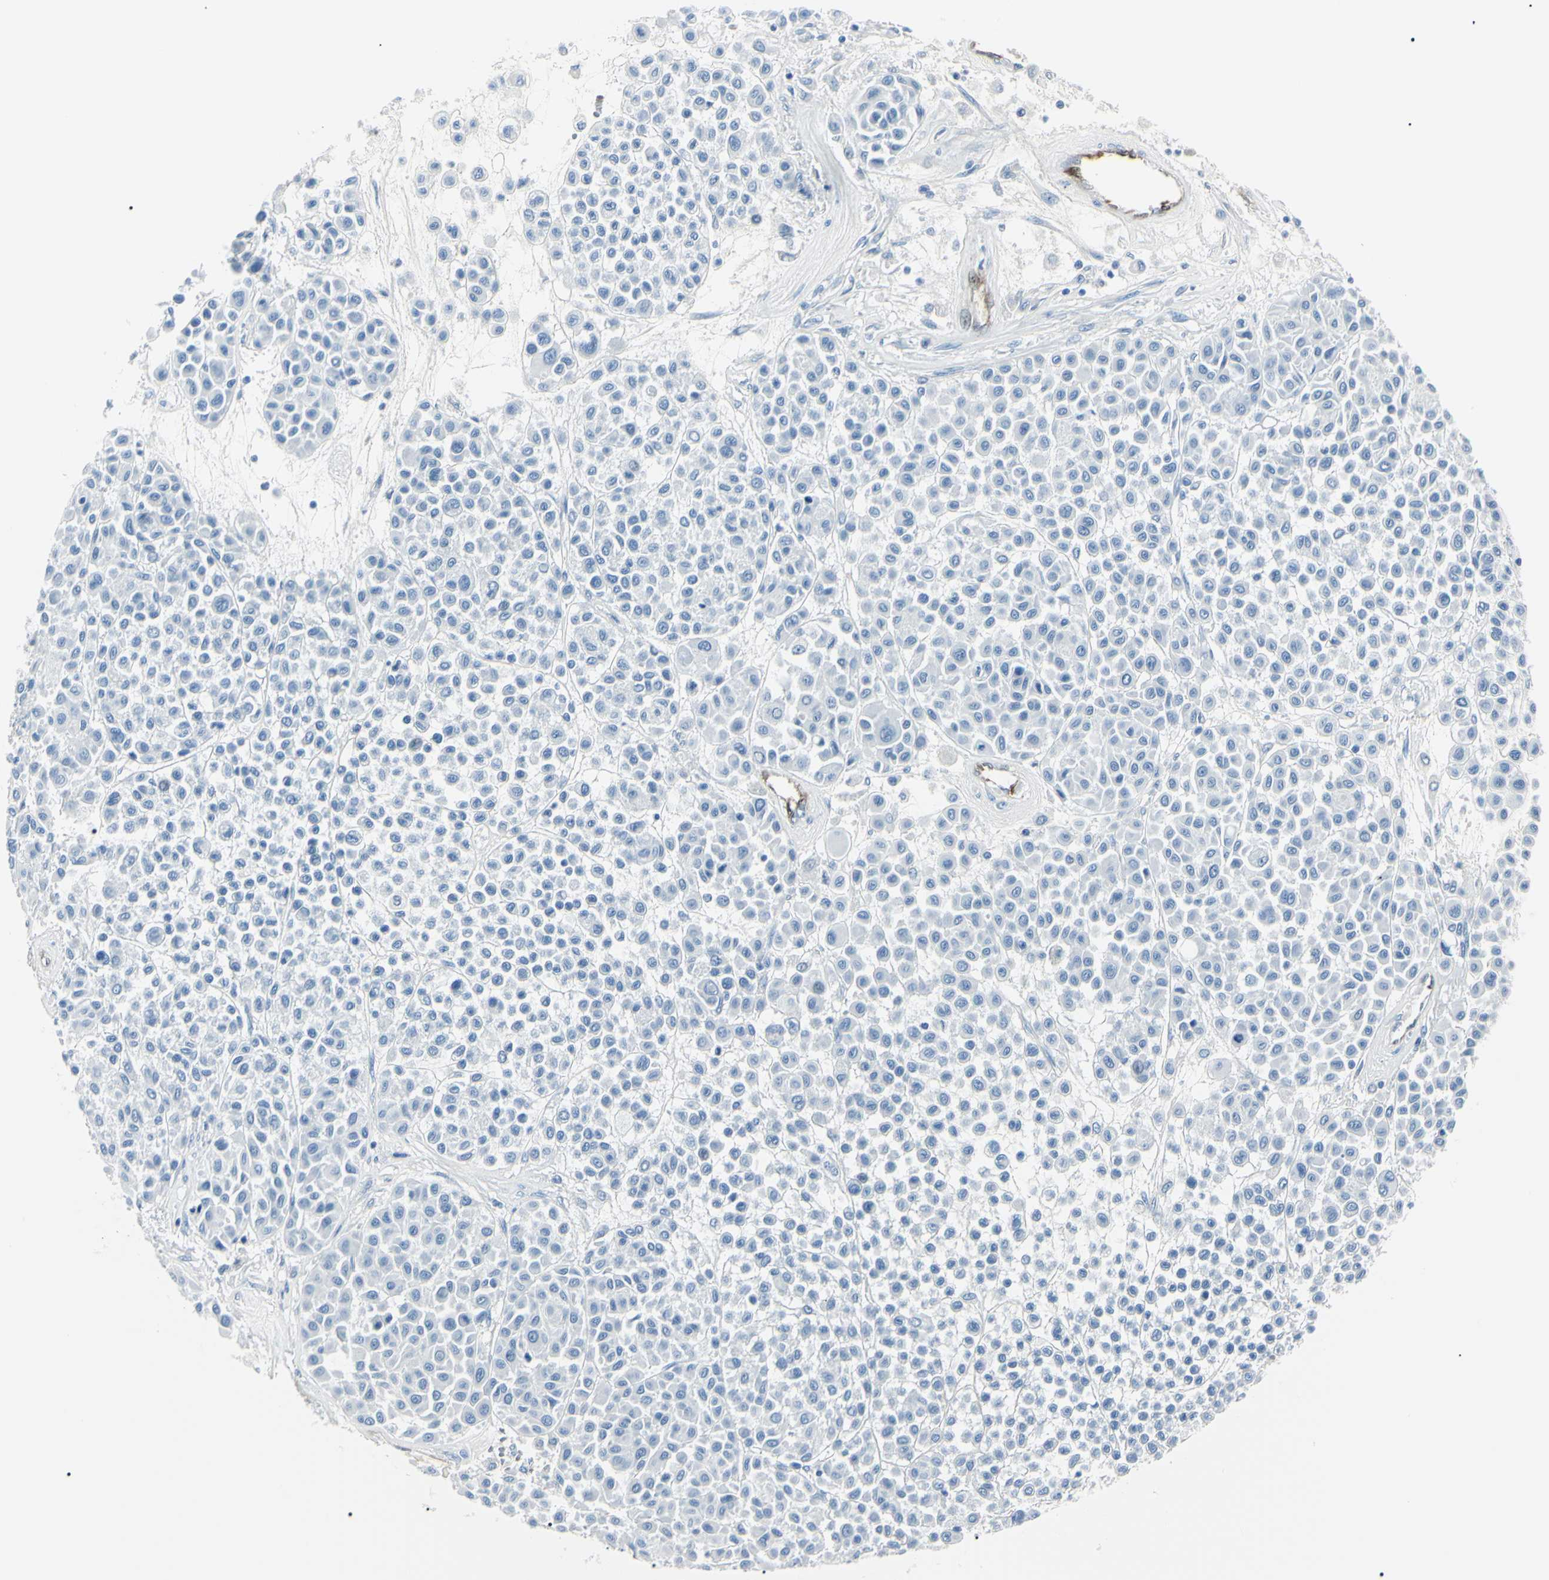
{"staining": {"intensity": "negative", "quantity": "none", "location": "none"}, "tissue": "melanoma", "cell_type": "Tumor cells", "image_type": "cancer", "snomed": [{"axis": "morphology", "description": "Malignant melanoma, Metastatic site"}, {"axis": "topography", "description": "Soft tissue"}], "caption": "Melanoma stained for a protein using immunohistochemistry (IHC) exhibits no expression tumor cells.", "gene": "CA2", "patient": {"sex": "male", "age": 41}}